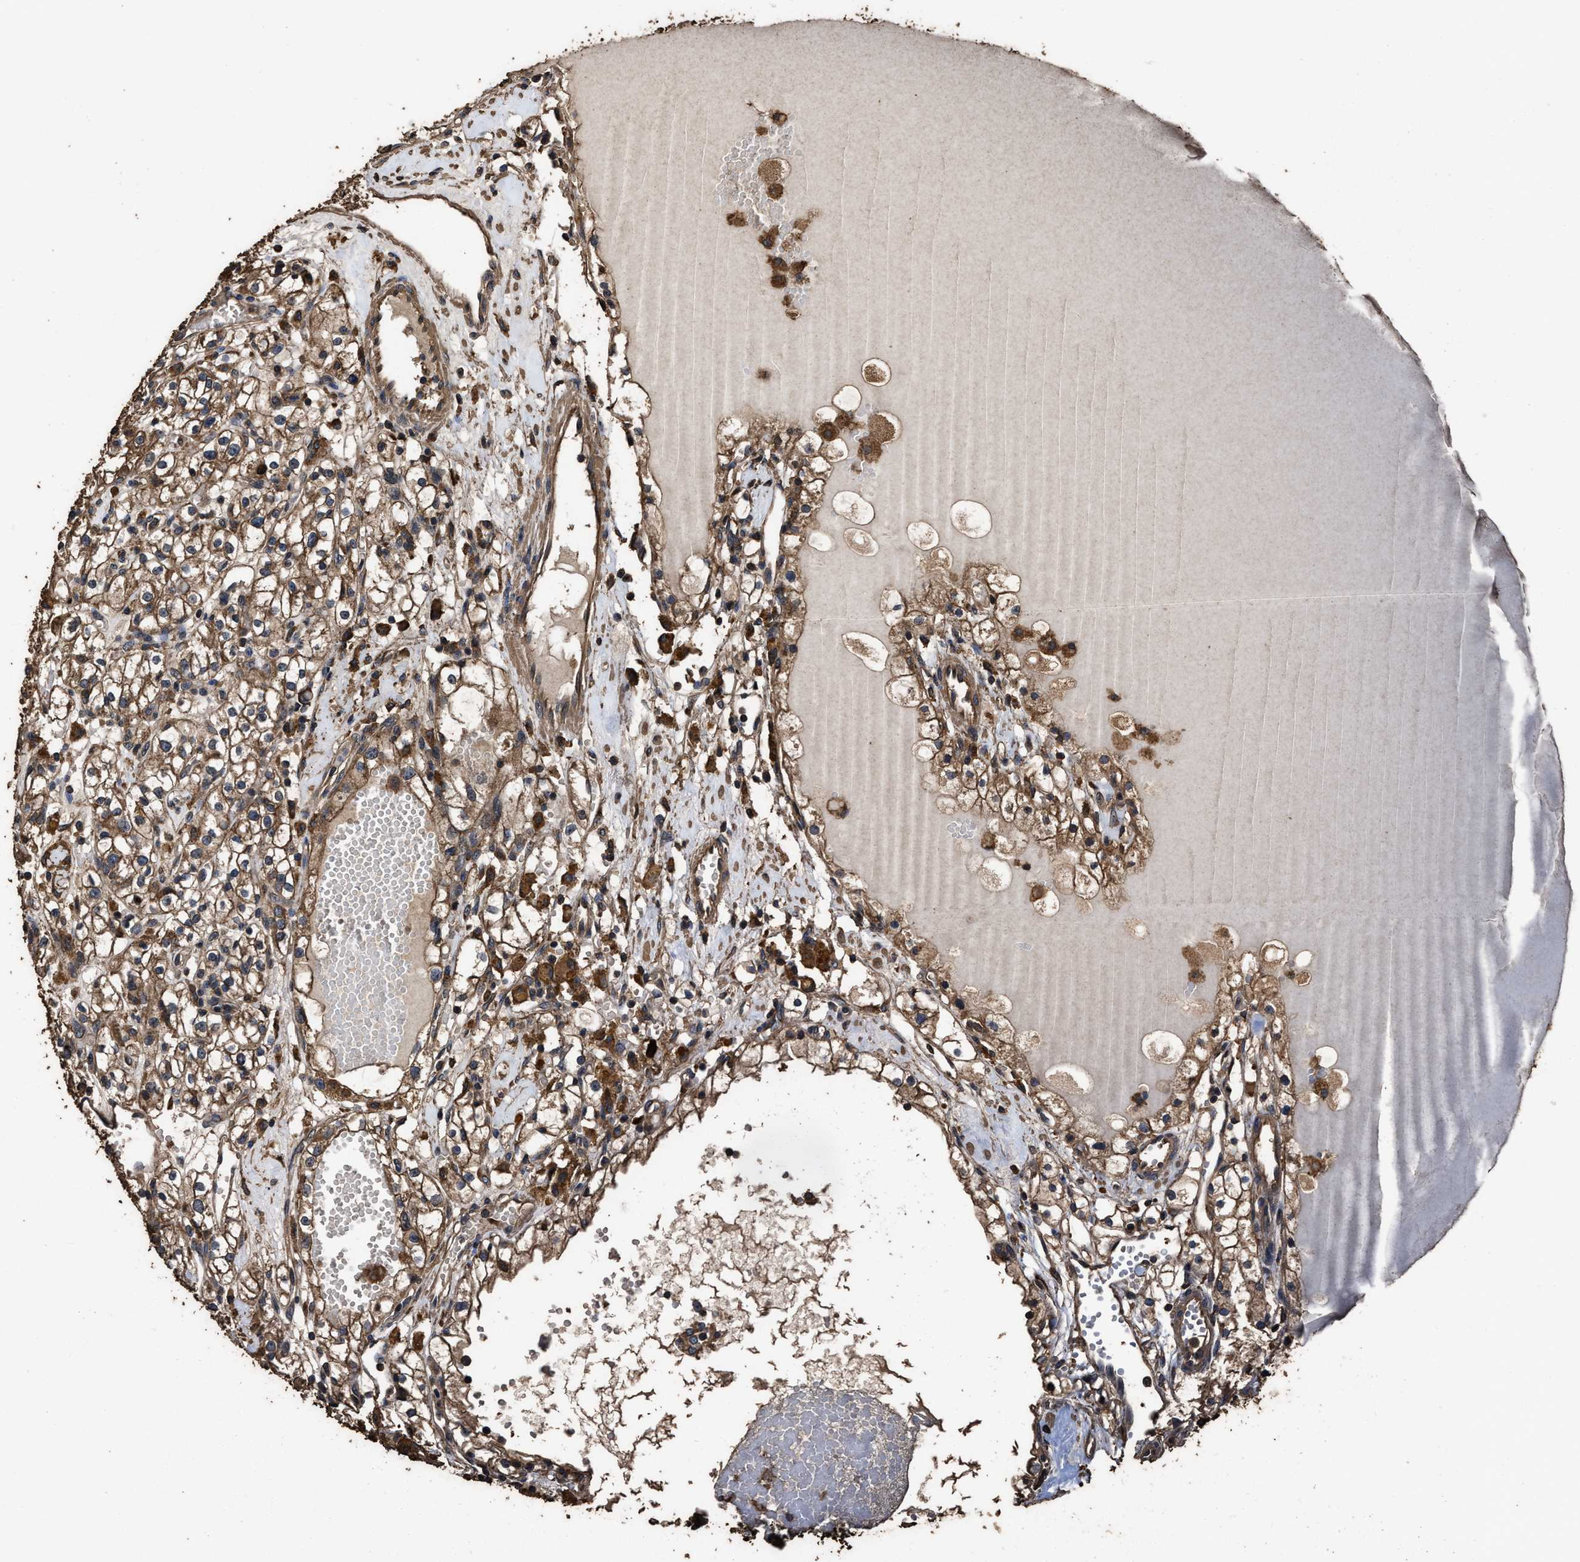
{"staining": {"intensity": "moderate", "quantity": ">75%", "location": "cytoplasmic/membranous"}, "tissue": "renal cancer", "cell_type": "Tumor cells", "image_type": "cancer", "snomed": [{"axis": "morphology", "description": "Adenocarcinoma, NOS"}, {"axis": "topography", "description": "Kidney"}], "caption": "IHC image of human renal cancer (adenocarcinoma) stained for a protein (brown), which displays medium levels of moderate cytoplasmic/membranous expression in approximately >75% of tumor cells.", "gene": "ZMYND19", "patient": {"sex": "male", "age": 56}}